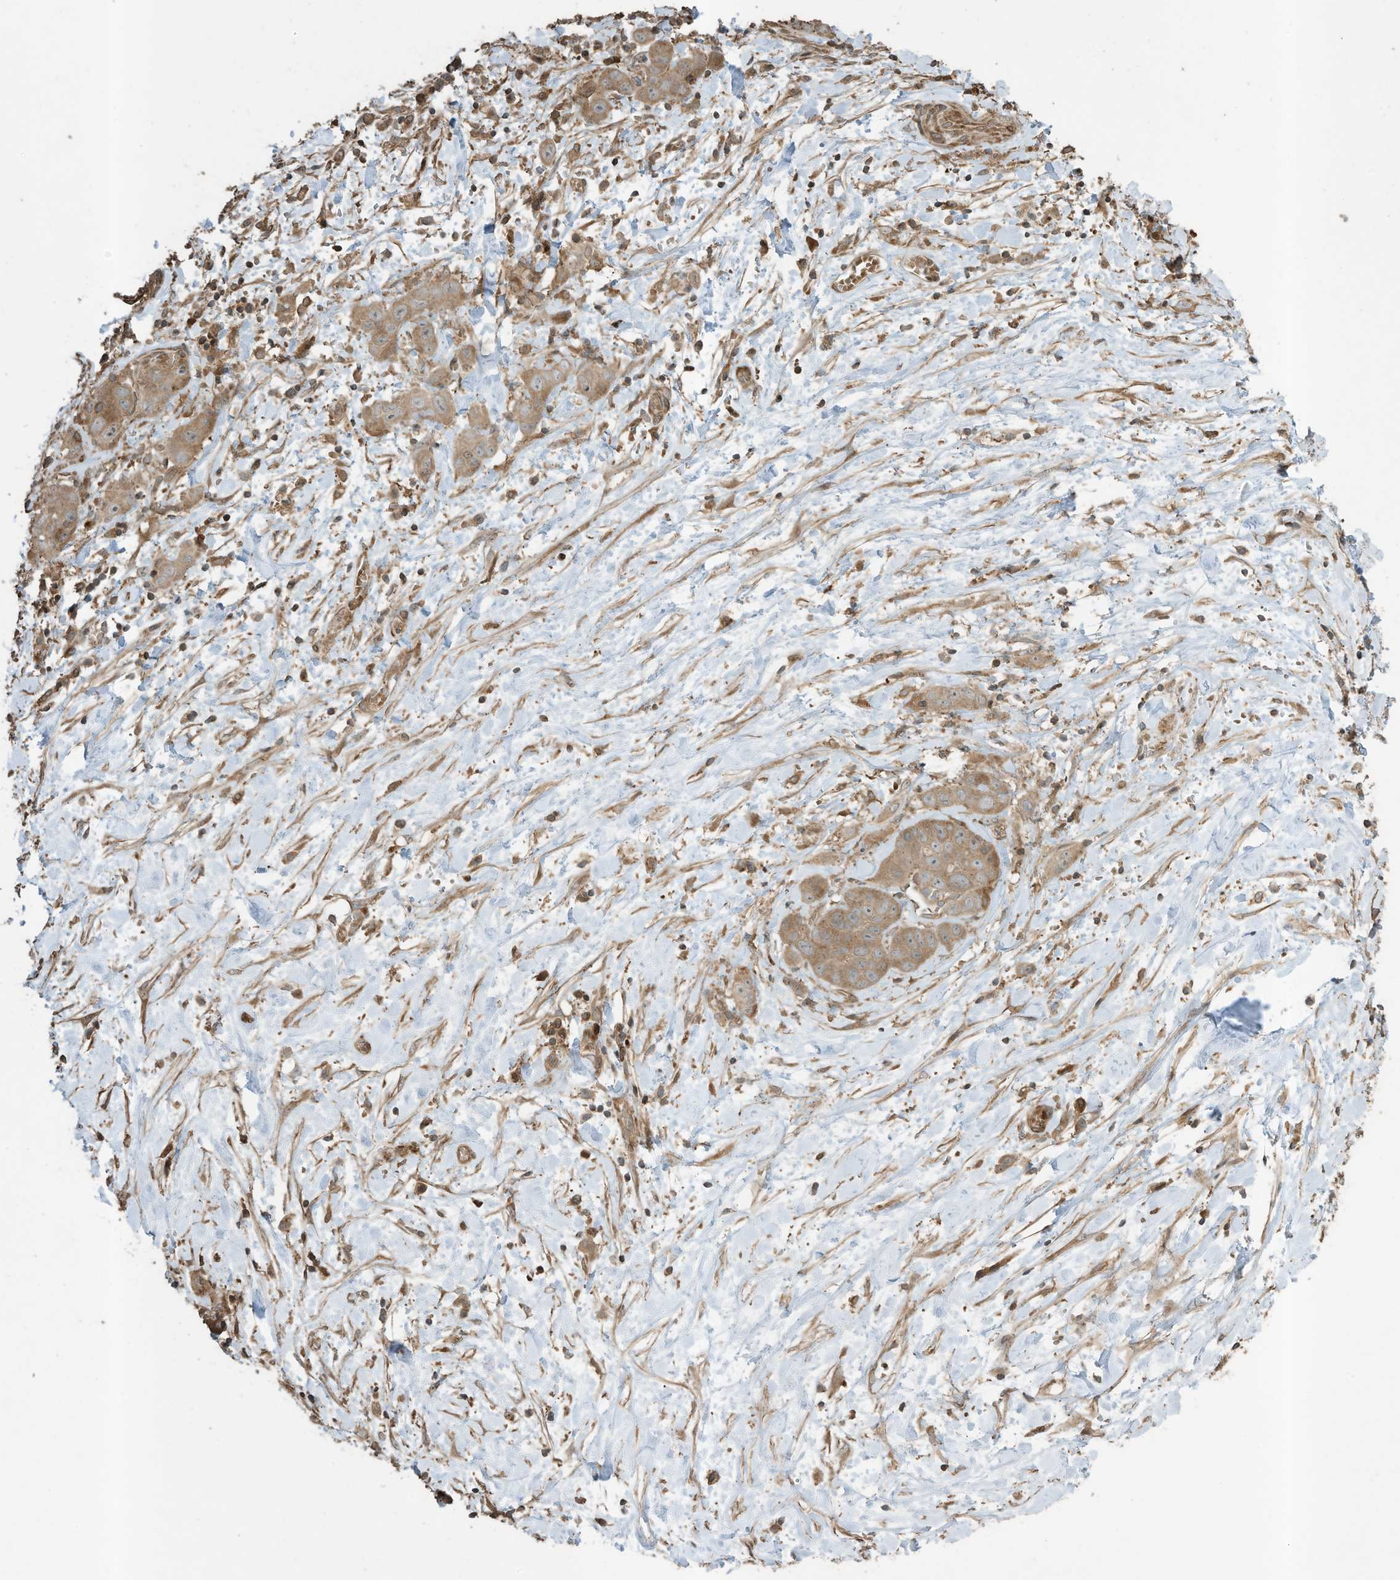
{"staining": {"intensity": "moderate", "quantity": ">75%", "location": "cytoplasmic/membranous"}, "tissue": "liver cancer", "cell_type": "Tumor cells", "image_type": "cancer", "snomed": [{"axis": "morphology", "description": "Cholangiocarcinoma"}, {"axis": "topography", "description": "Liver"}], "caption": "IHC (DAB) staining of liver cancer displays moderate cytoplasmic/membranous protein expression in about >75% of tumor cells.", "gene": "ZNF653", "patient": {"sex": "female", "age": 52}}